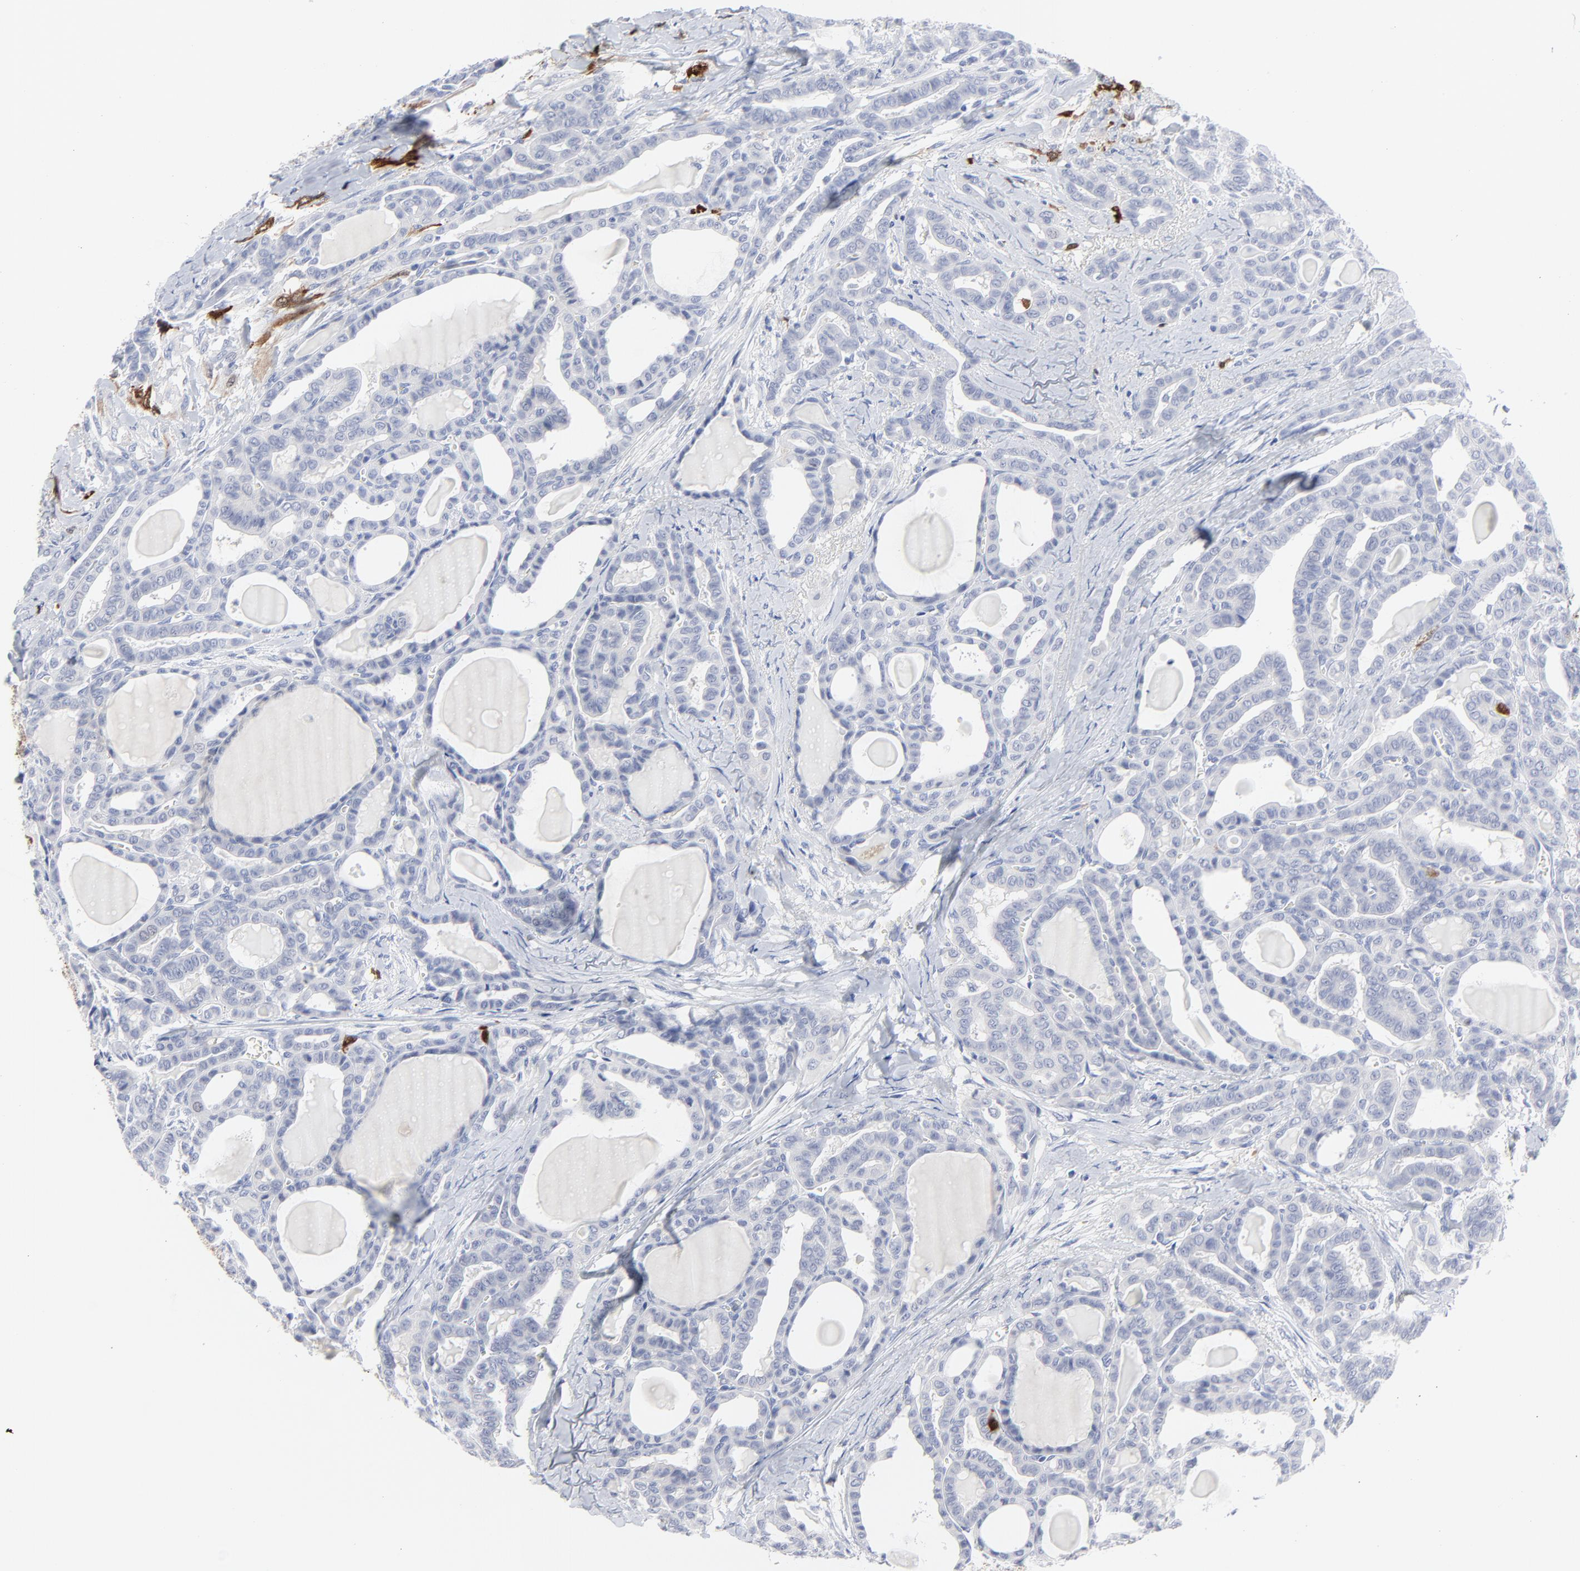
{"staining": {"intensity": "strong", "quantity": "<25%", "location": "cytoplasmic/membranous,nuclear"}, "tissue": "thyroid cancer", "cell_type": "Tumor cells", "image_type": "cancer", "snomed": [{"axis": "morphology", "description": "Carcinoma, NOS"}, {"axis": "topography", "description": "Thyroid gland"}], "caption": "Protein analysis of thyroid carcinoma tissue exhibits strong cytoplasmic/membranous and nuclear expression in approximately <25% of tumor cells.", "gene": "CDK1", "patient": {"sex": "female", "age": 91}}